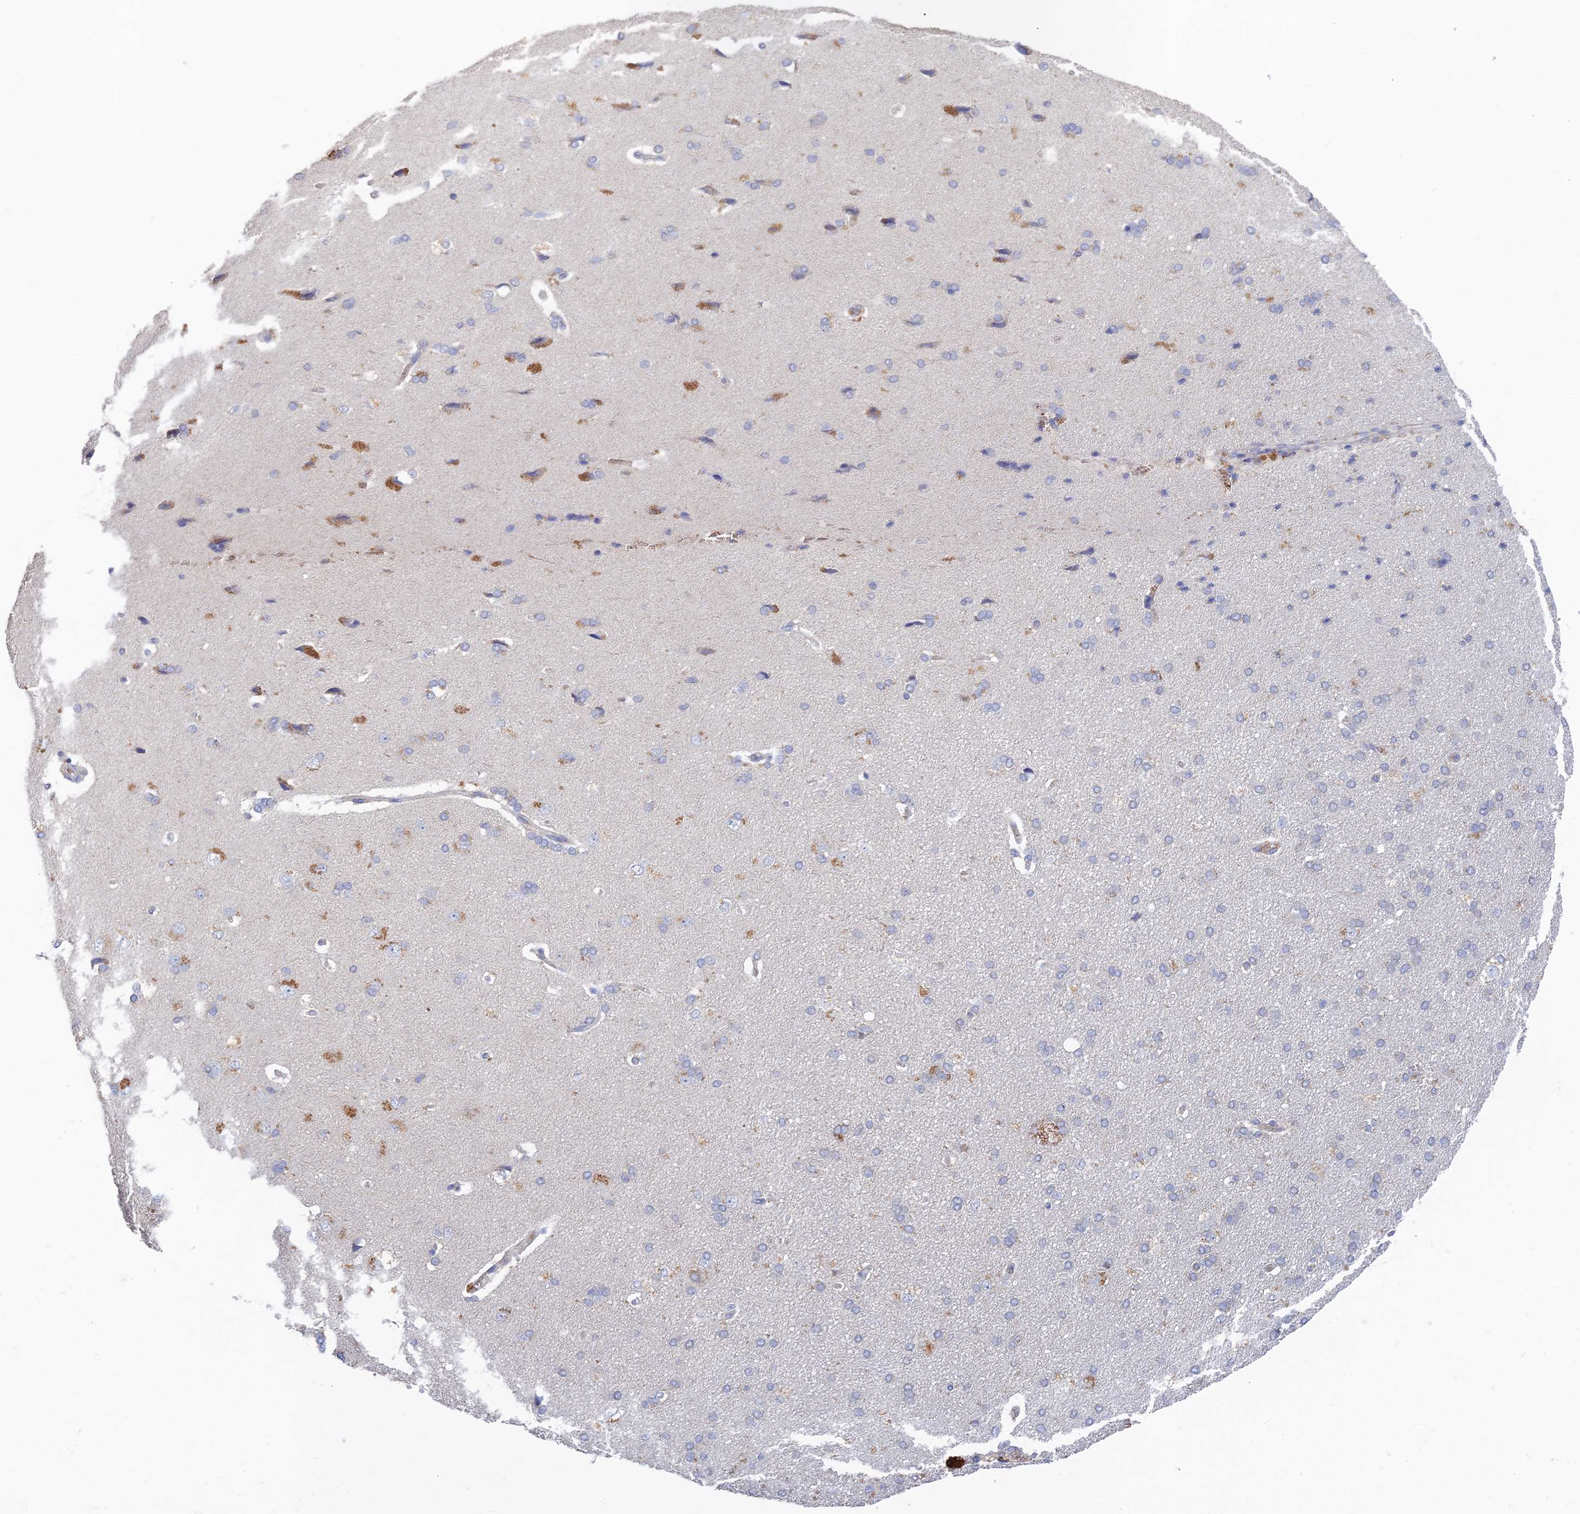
{"staining": {"intensity": "negative", "quantity": "none", "location": "none"}, "tissue": "cerebral cortex", "cell_type": "Endothelial cells", "image_type": "normal", "snomed": [{"axis": "morphology", "description": "Normal tissue, NOS"}, {"axis": "topography", "description": "Cerebral cortex"}], "caption": "Endothelial cells show no significant staining in benign cerebral cortex. (DAB (3,3'-diaminobenzidine) immunohistochemistry with hematoxylin counter stain).", "gene": "ARRDC1", "patient": {"sex": "male", "age": 62}}